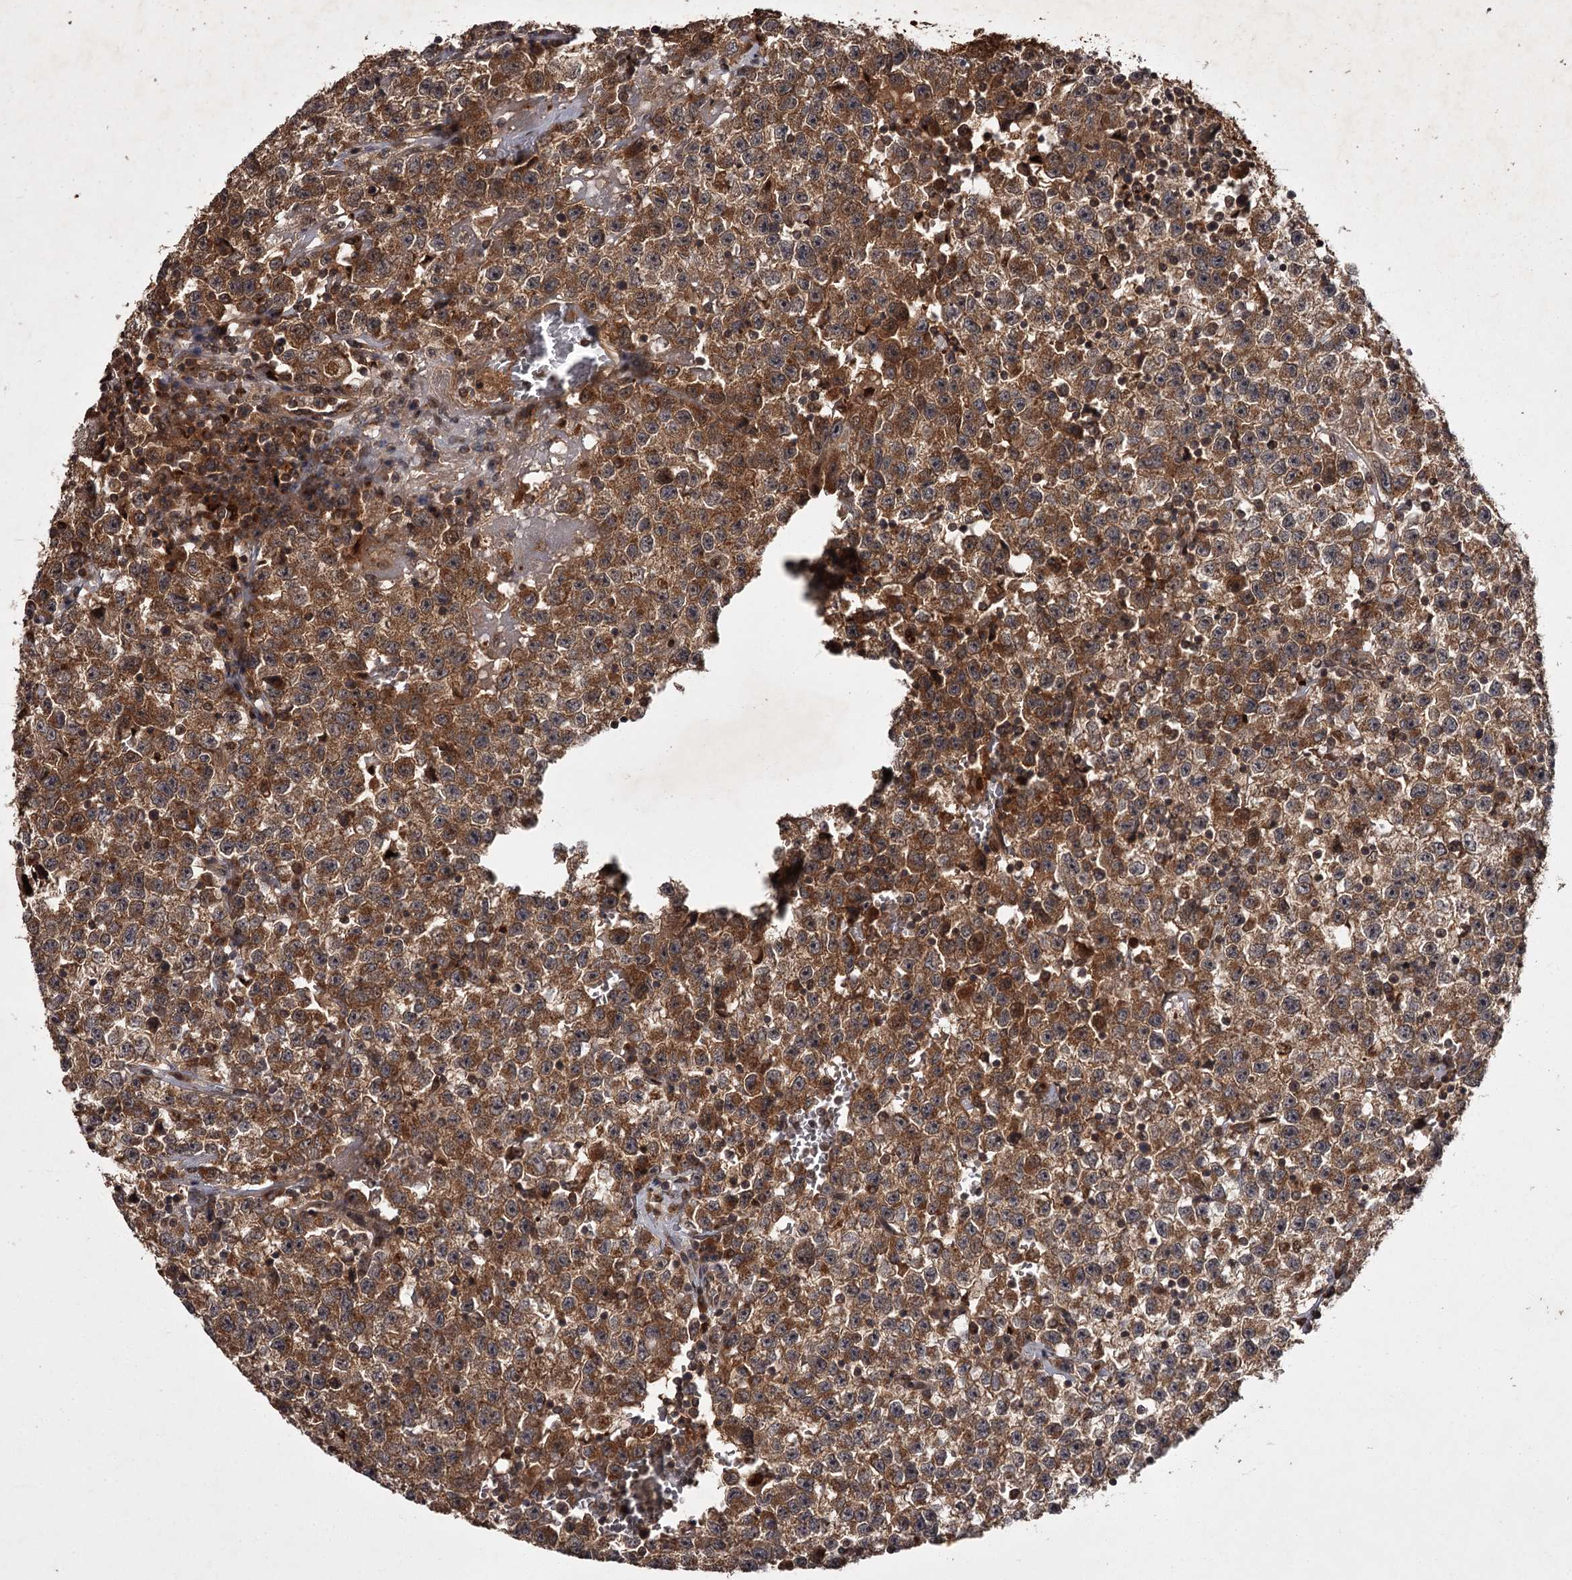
{"staining": {"intensity": "moderate", "quantity": ">75%", "location": "cytoplasmic/membranous"}, "tissue": "testis cancer", "cell_type": "Tumor cells", "image_type": "cancer", "snomed": [{"axis": "morphology", "description": "Seminoma, NOS"}, {"axis": "topography", "description": "Testis"}], "caption": "A brown stain highlights moderate cytoplasmic/membranous expression of a protein in testis cancer (seminoma) tumor cells. (Brightfield microscopy of DAB IHC at high magnification).", "gene": "TBC1D23", "patient": {"sex": "male", "age": 22}}